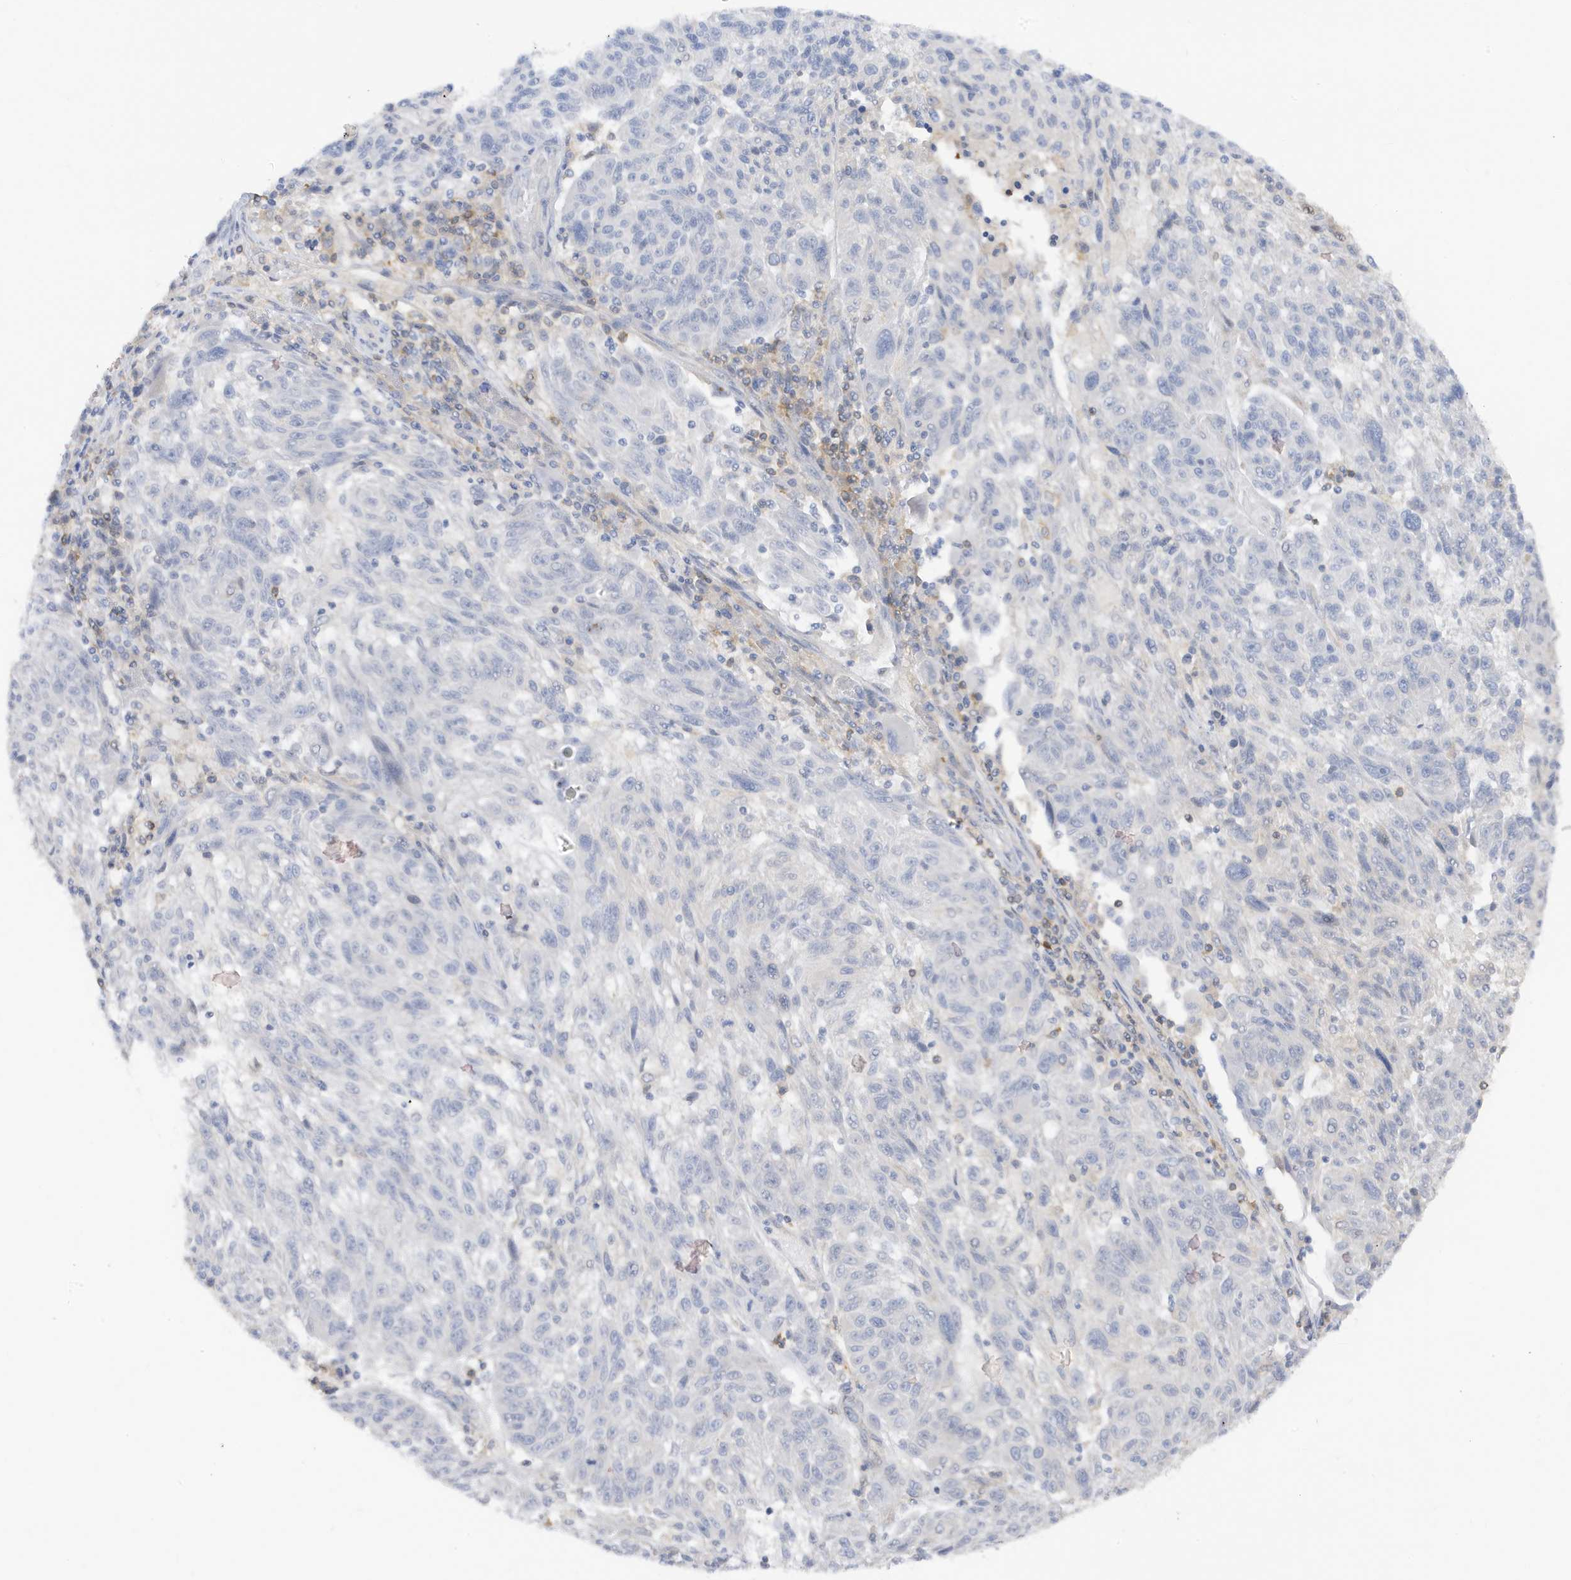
{"staining": {"intensity": "negative", "quantity": "none", "location": "none"}, "tissue": "melanoma", "cell_type": "Tumor cells", "image_type": "cancer", "snomed": [{"axis": "morphology", "description": "Malignant melanoma, NOS"}, {"axis": "topography", "description": "Skin"}], "caption": "This is a image of immunohistochemistry staining of malignant melanoma, which shows no staining in tumor cells.", "gene": "PHACTR2", "patient": {"sex": "male", "age": 53}}